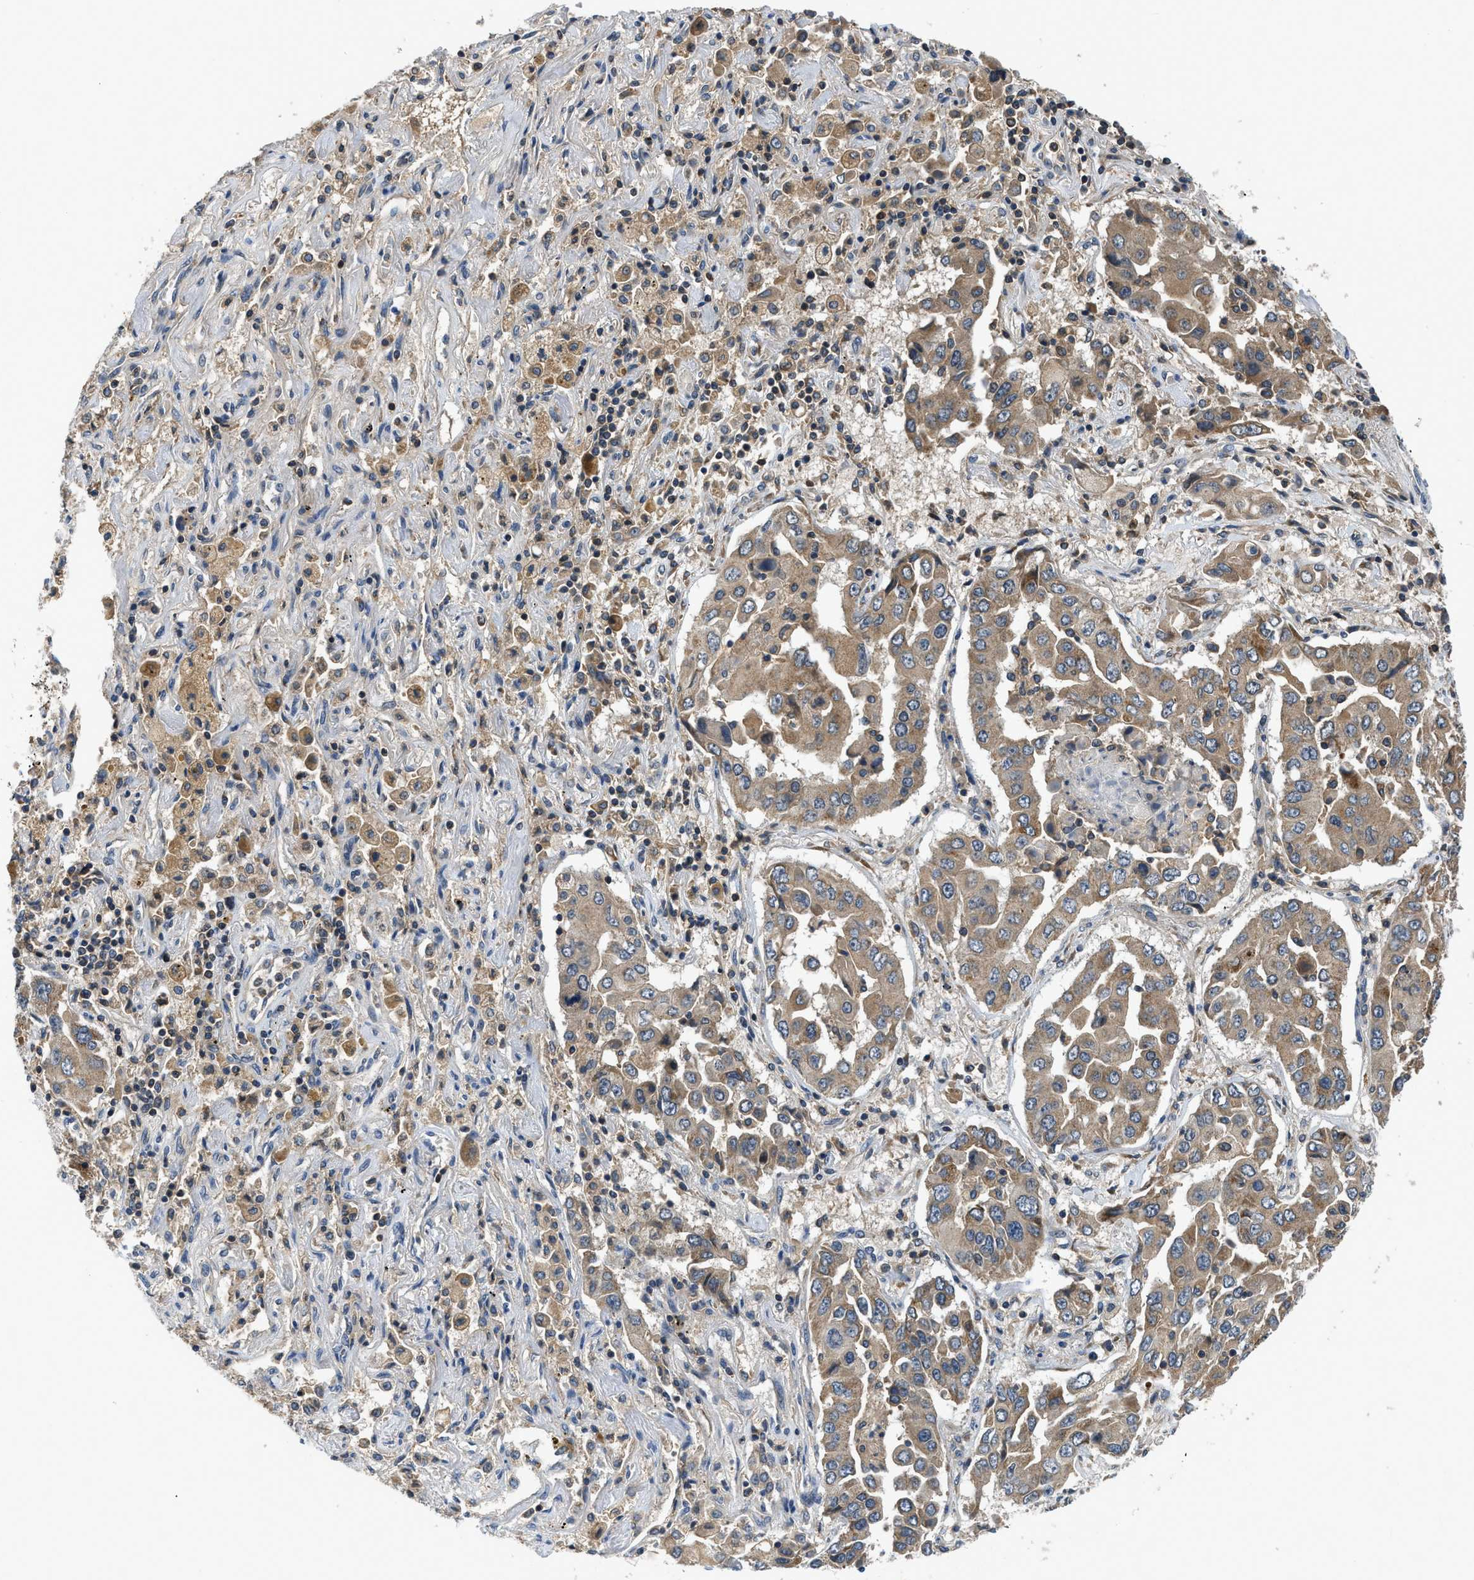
{"staining": {"intensity": "moderate", "quantity": ">75%", "location": "cytoplasmic/membranous"}, "tissue": "lung cancer", "cell_type": "Tumor cells", "image_type": "cancer", "snomed": [{"axis": "morphology", "description": "Adenocarcinoma, NOS"}, {"axis": "topography", "description": "Lung"}], "caption": "Moderate cytoplasmic/membranous expression is seen in about >75% of tumor cells in lung cancer.", "gene": "PAFAH2", "patient": {"sex": "female", "age": 65}}